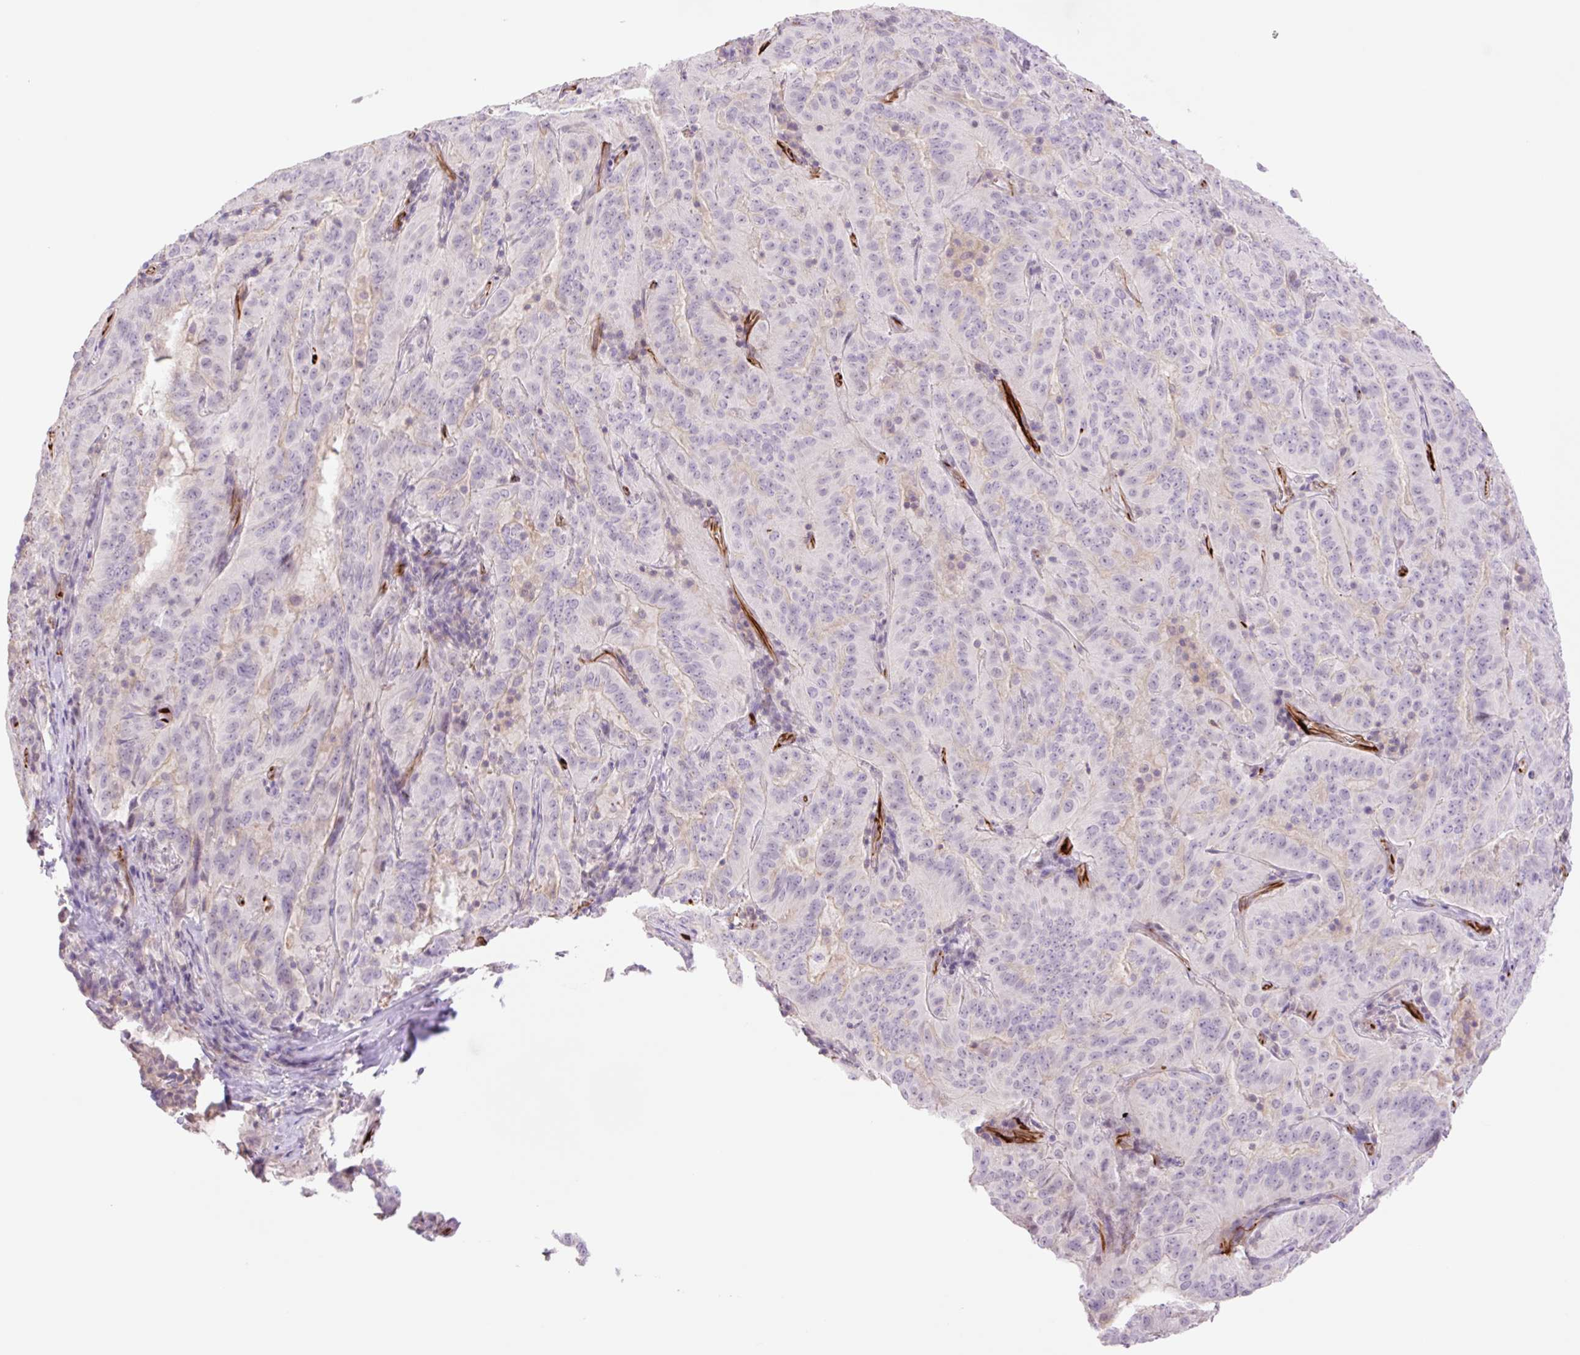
{"staining": {"intensity": "negative", "quantity": "none", "location": "none"}, "tissue": "pancreatic cancer", "cell_type": "Tumor cells", "image_type": "cancer", "snomed": [{"axis": "morphology", "description": "Adenocarcinoma, NOS"}, {"axis": "topography", "description": "Pancreas"}], "caption": "DAB (3,3'-diaminobenzidine) immunohistochemical staining of pancreatic cancer displays no significant staining in tumor cells.", "gene": "ZFYVE21", "patient": {"sex": "male", "age": 63}}